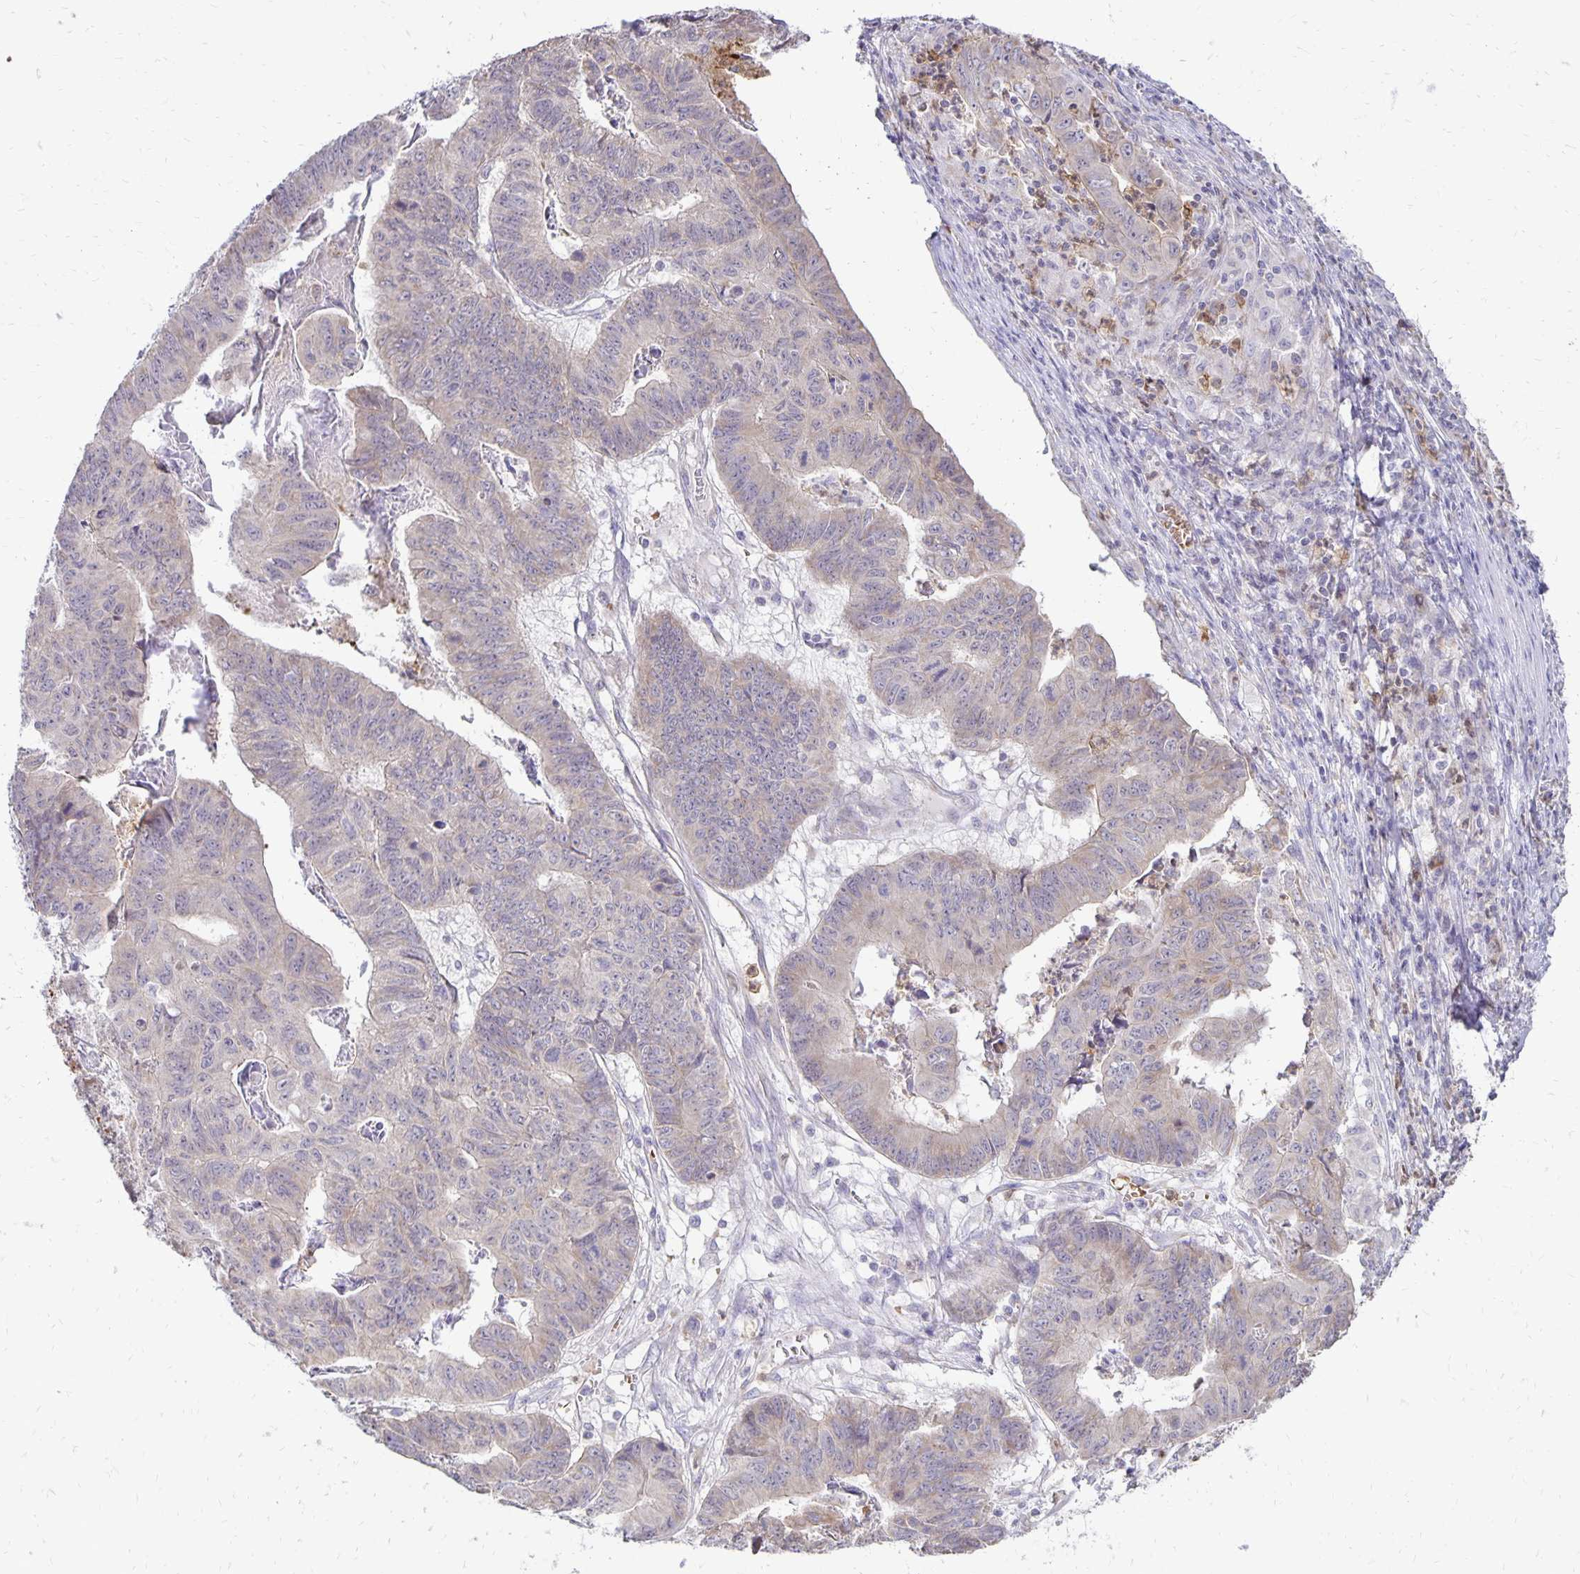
{"staining": {"intensity": "weak", "quantity": "25%-75%", "location": "cytoplasmic/membranous"}, "tissue": "stomach cancer", "cell_type": "Tumor cells", "image_type": "cancer", "snomed": [{"axis": "morphology", "description": "Adenocarcinoma, NOS"}, {"axis": "topography", "description": "Stomach, lower"}], "caption": "Tumor cells reveal weak cytoplasmic/membranous positivity in about 25%-75% of cells in stomach cancer (adenocarcinoma). (Brightfield microscopy of DAB IHC at high magnification).", "gene": "FN3K", "patient": {"sex": "male", "age": 77}}